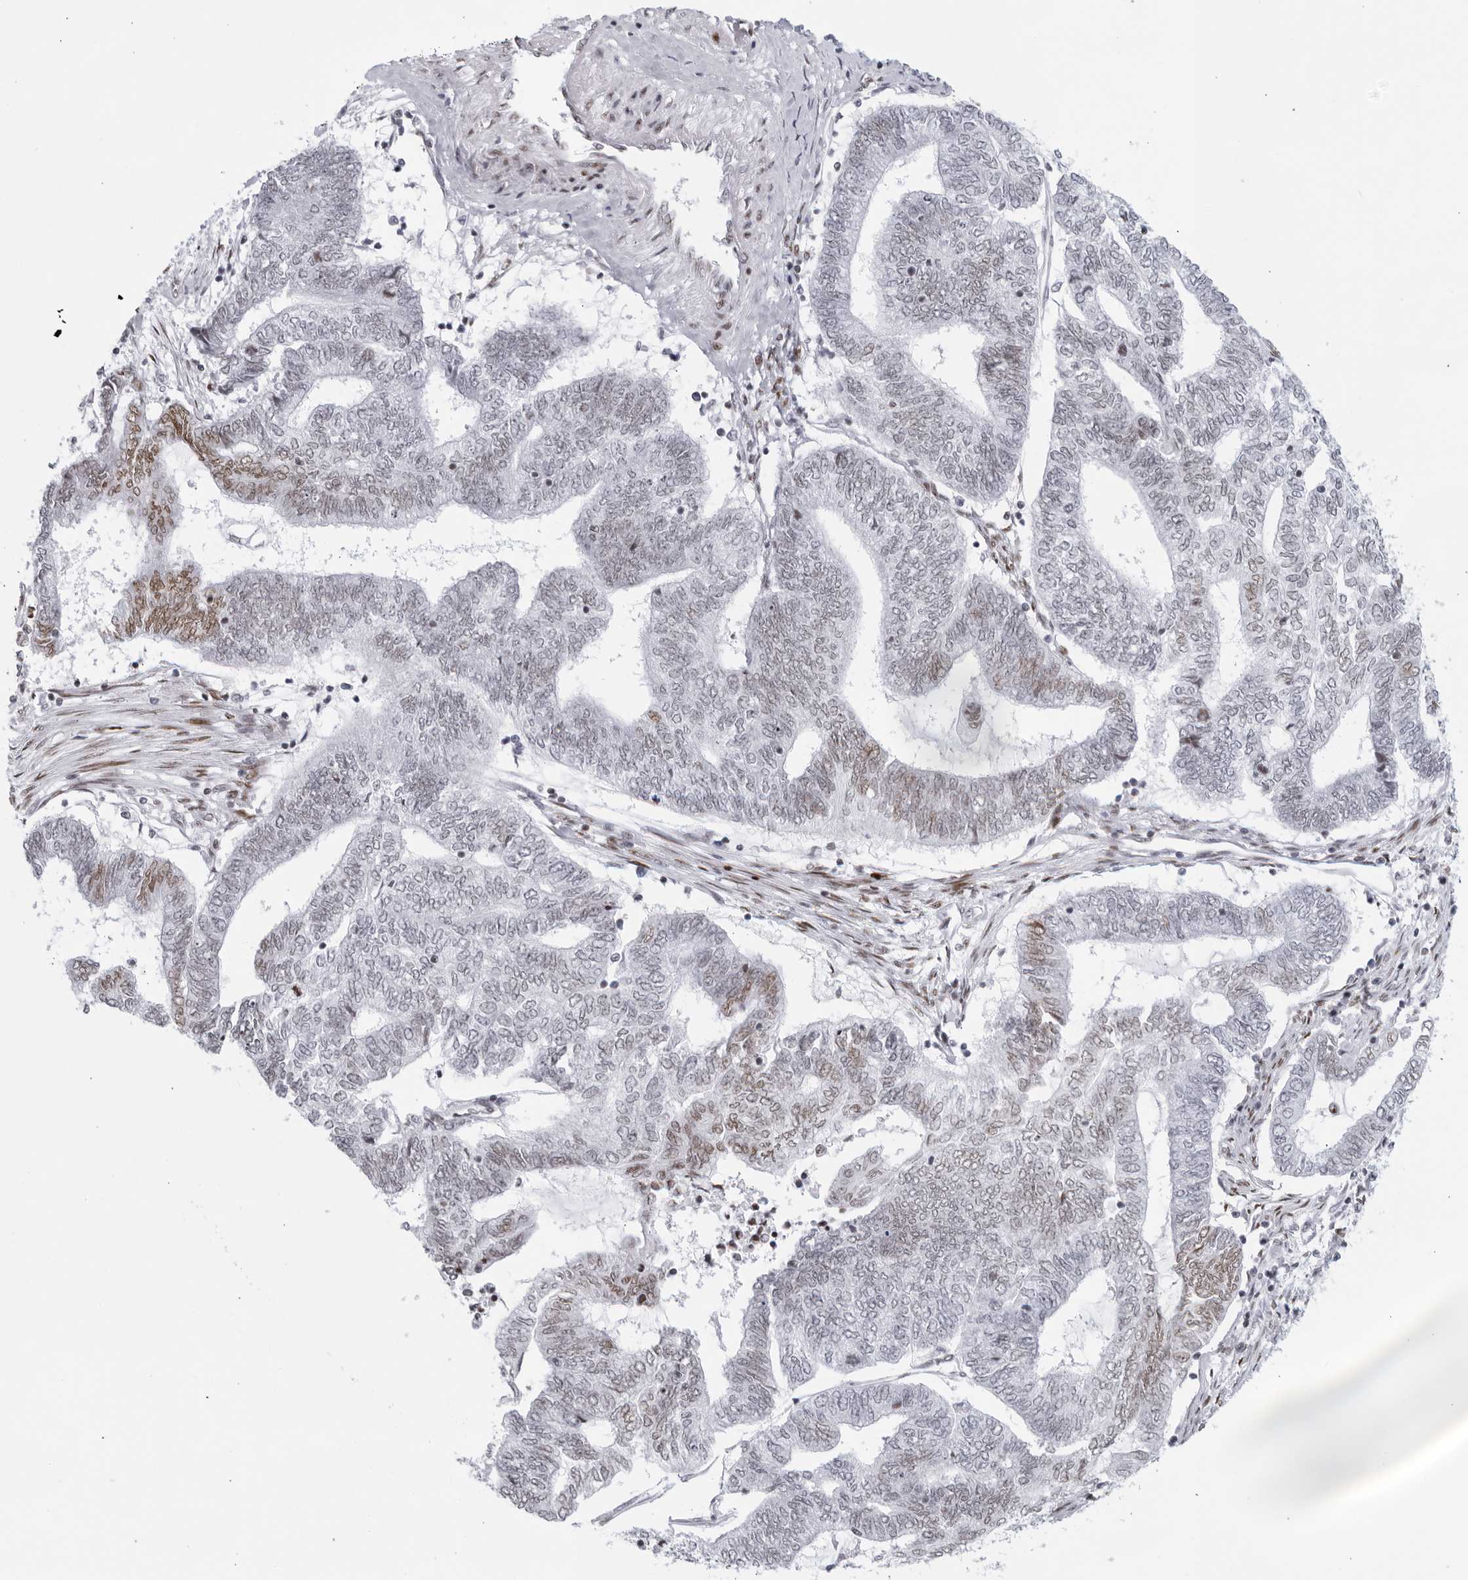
{"staining": {"intensity": "moderate", "quantity": "<25%", "location": "nuclear"}, "tissue": "endometrial cancer", "cell_type": "Tumor cells", "image_type": "cancer", "snomed": [{"axis": "morphology", "description": "Adenocarcinoma, NOS"}, {"axis": "topography", "description": "Uterus"}, {"axis": "topography", "description": "Endometrium"}], "caption": "Immunohistochemistry (DAB) staining of human endometrial cancer (adenocarcinoma) displays moderate nuclear protein staining in approximately <25% of tumor cells. (Brightfield microscopy of DAB IHC at high magnification).", "gene": "HP1BP3", "patient": {"sex": "female", "age": 70}}